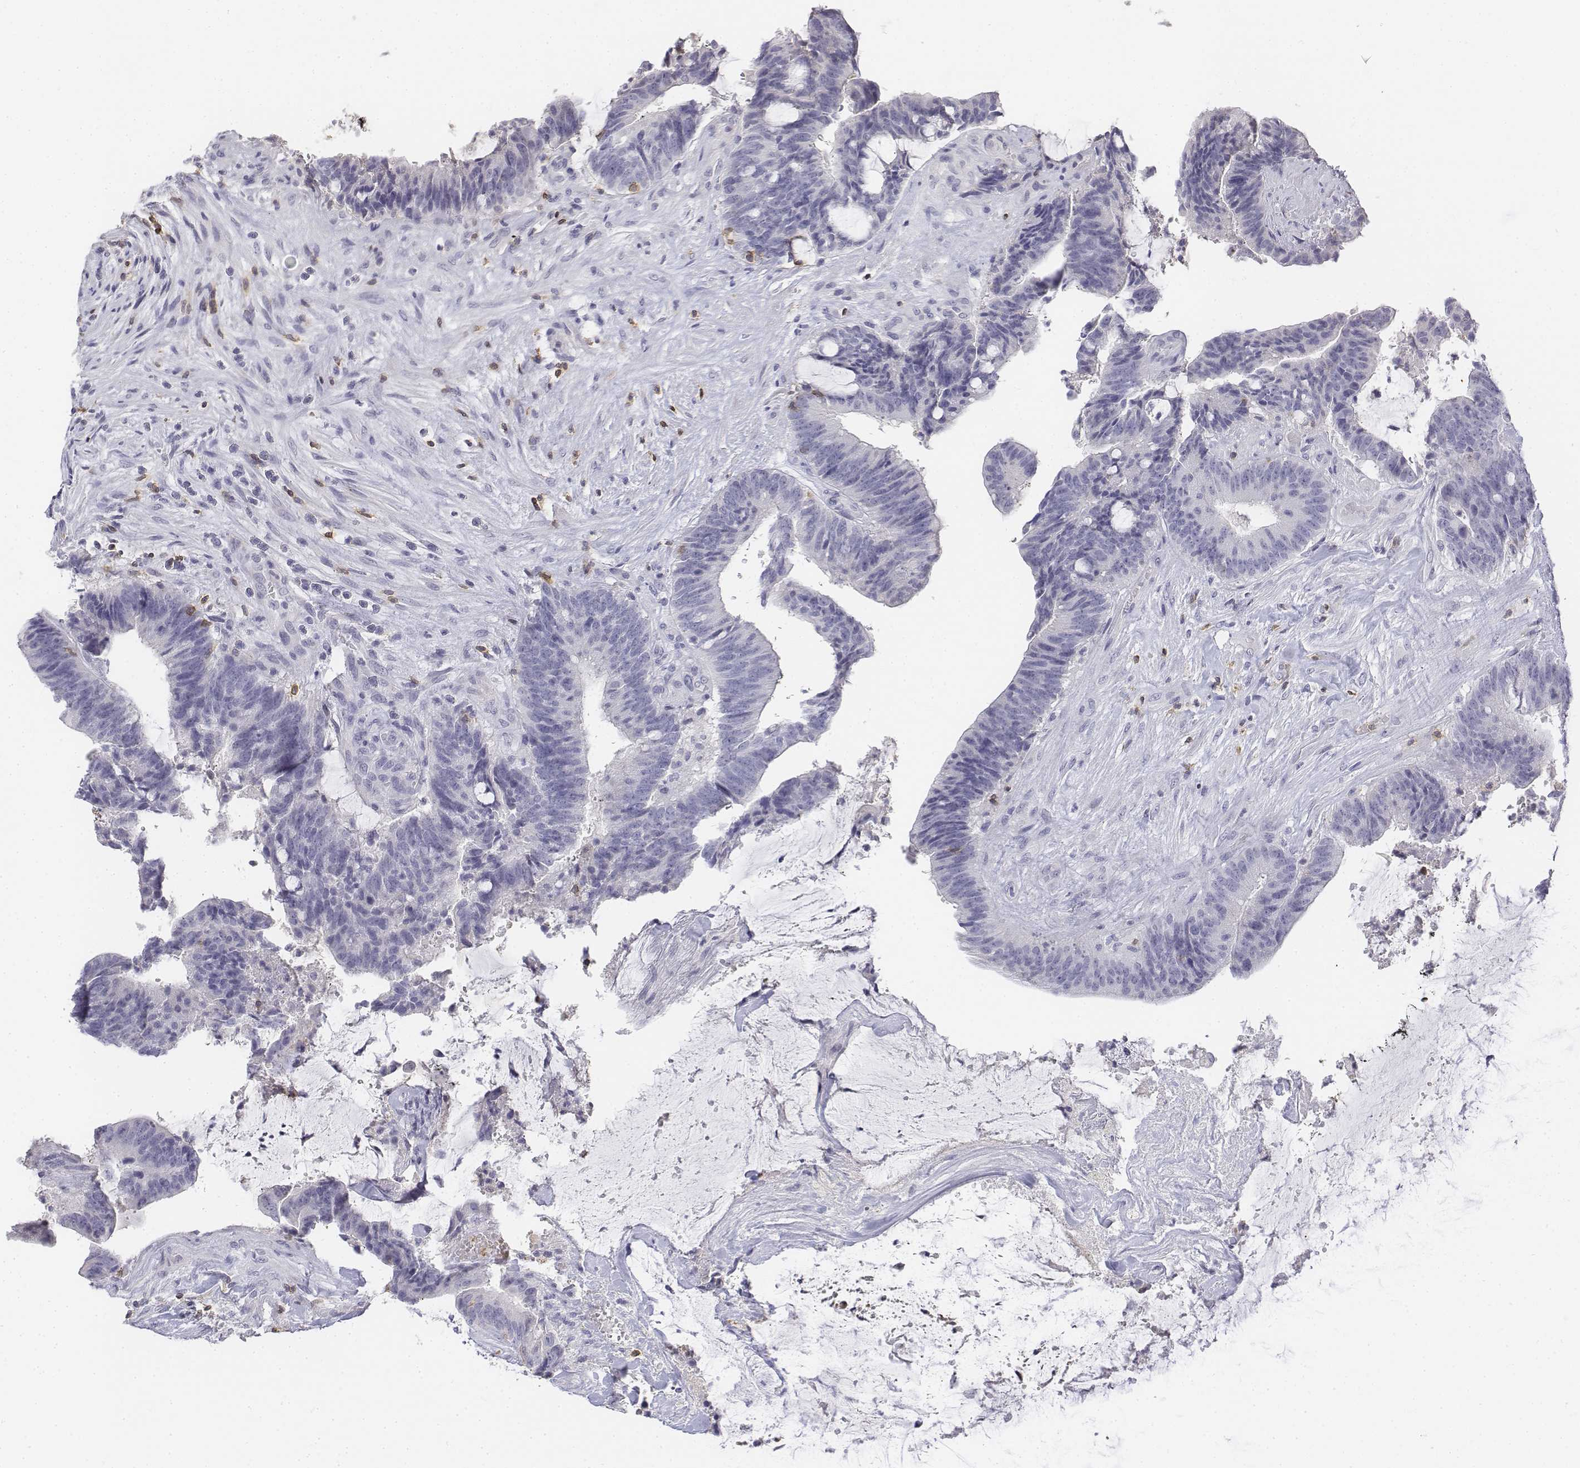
{"staining": {"intensity": "negative", "quantity": "none", "location": "none"}, "tissue": "colorectal cancer", "cell_type": "Tumor cells", "image_type": "cancer", "snomed": [{"axis": "morphology", "description": "Adenocarcinoma, NOS"}, {"axis": "topography", "description": "Colon"}], "caption": "This is an IHC histopathology image of human colorectal cancer (adenocarcinoma). There is no positivity in tumor cells.", "gene": "CD3E", "patient": {"sex": "female", "age": 43}}